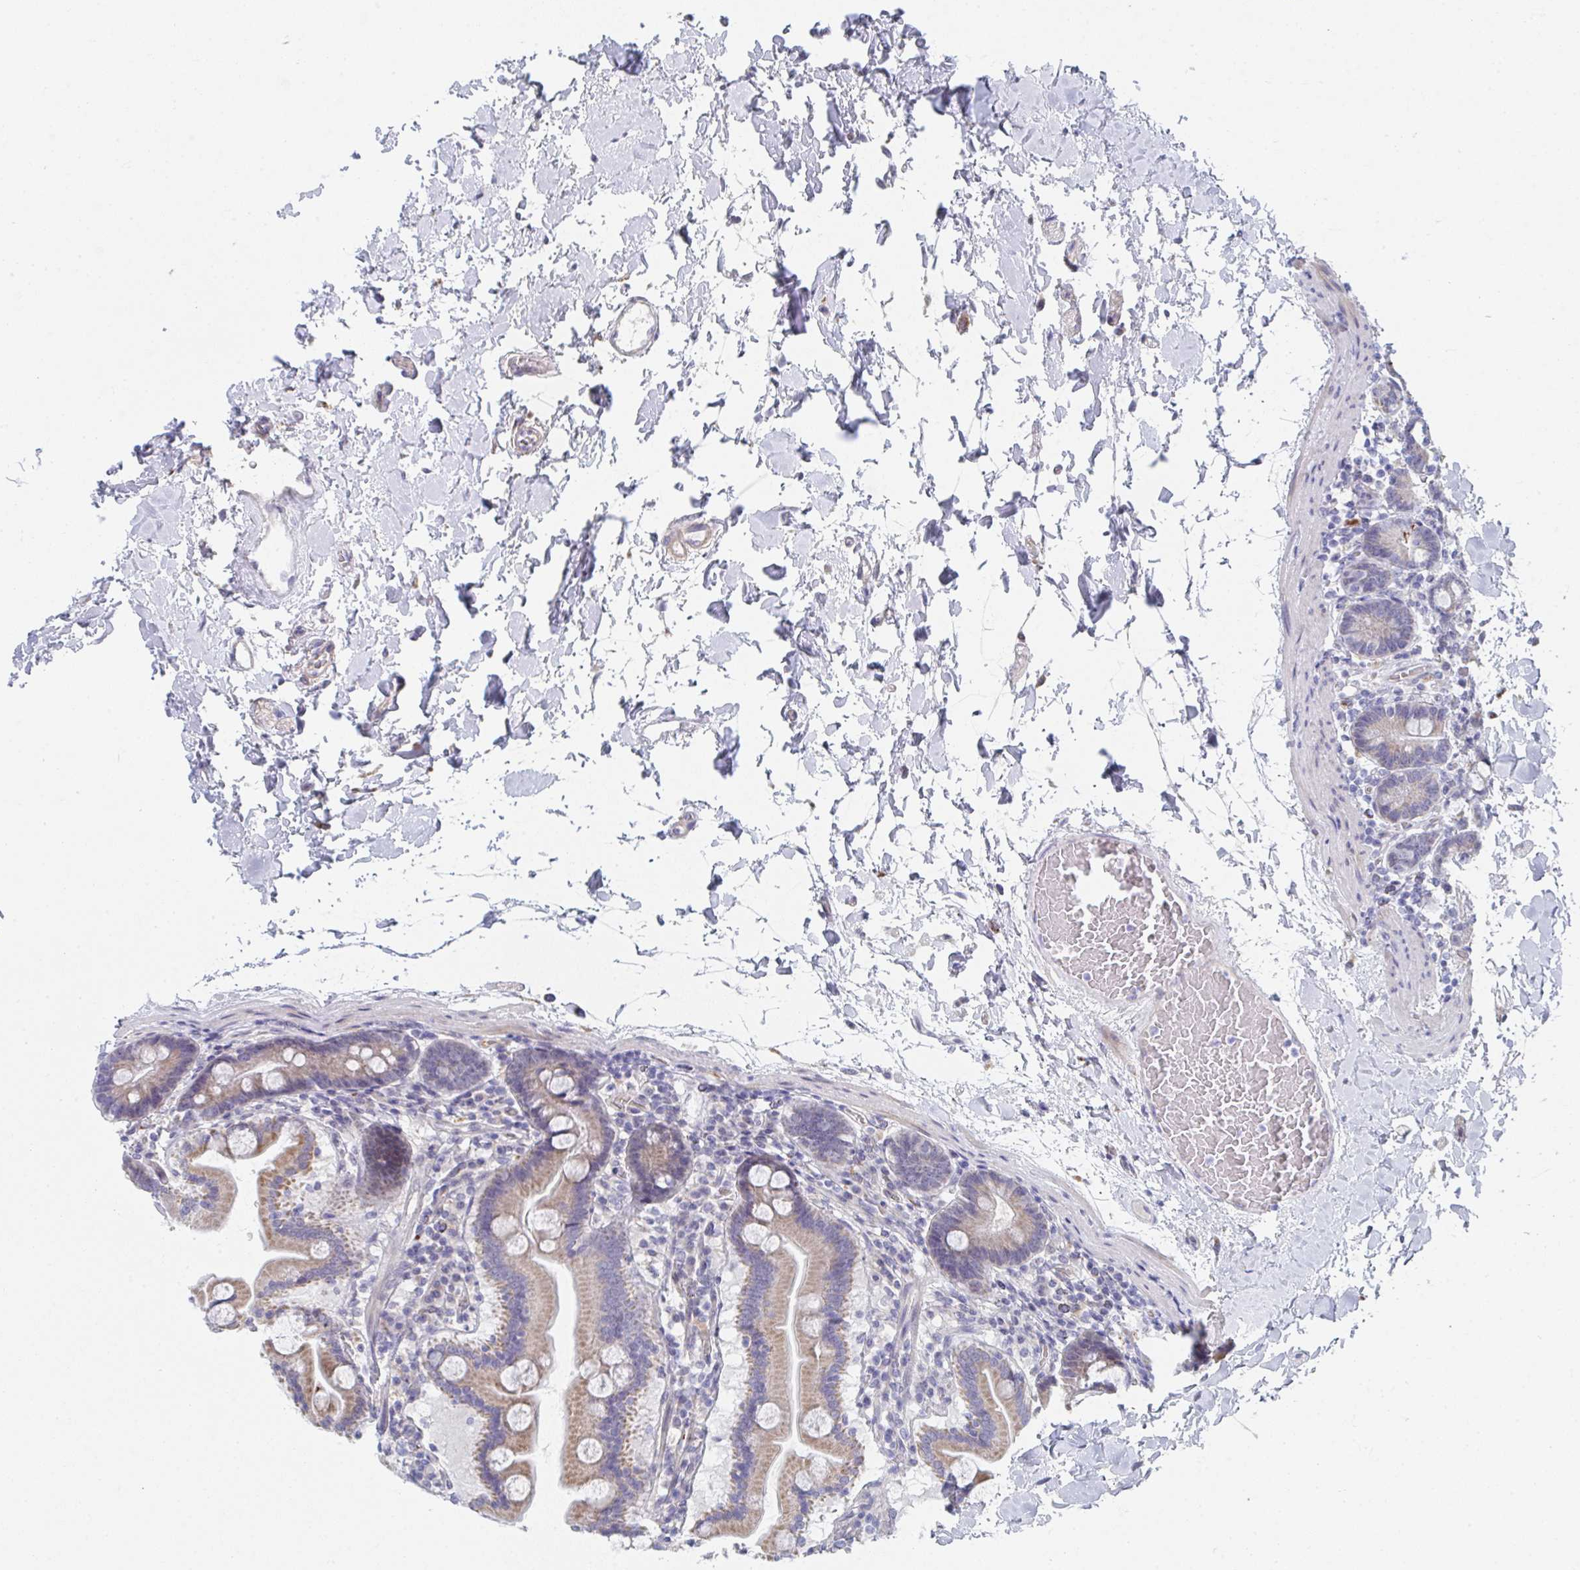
{"staining": {"intensity": "moderate", "quantity": "25%-75%", "location": "cytoplasmic/membranous"}, "tissue": "duodenum", "cell_type": "Glandular cells", "image_type": "normal", "snomed": [{"axis": "morphology", "description": "Normal tissue, NOS"}, {"axis": "topography", "description": "Duodenum"}], "caption": "Human duodenum stained with a brown dye demonstrates moderate cytoplasmic/membranous positive expression in approximately 25%-75% of glandular cells.", "gene": "VWDE", "patient": {"sex": "male", "age": 55}}